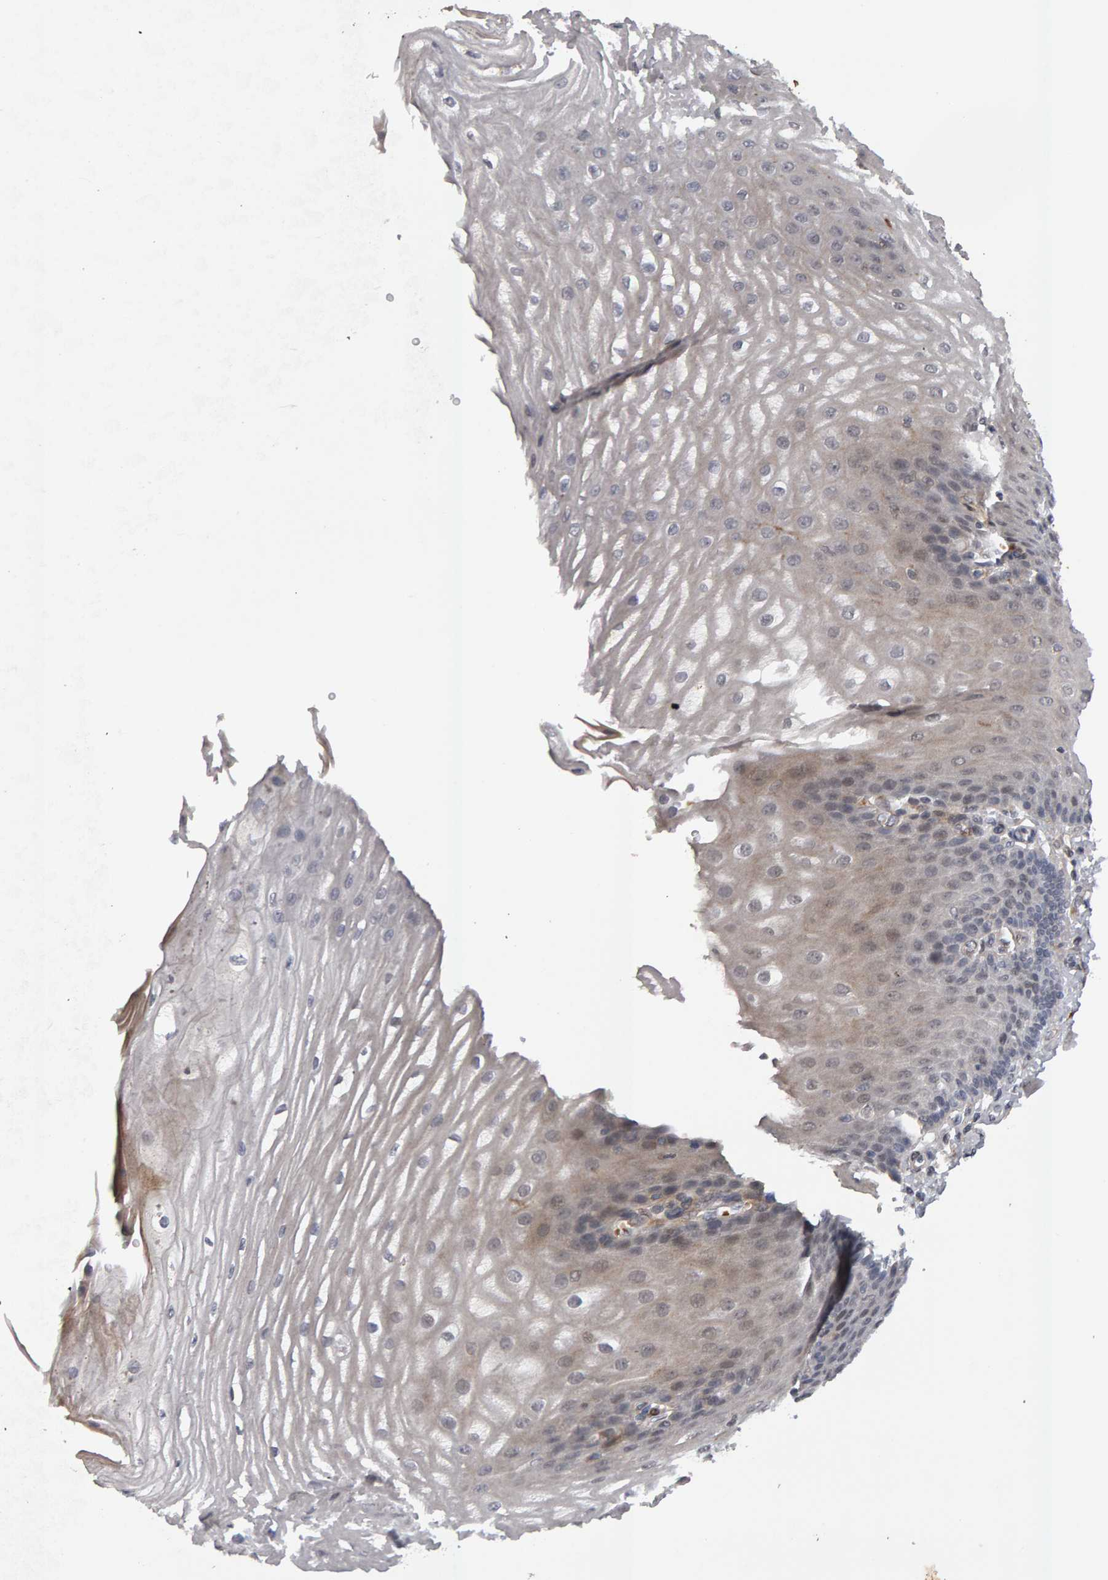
{"staining": {"intensity": "weak", "quantity": "25%-75%", "location": "cytoplasmic/membranous,nuclear"}, "tissue": "esophagus", "cell_type": "Squamous epithelial cells", "image_type": "normal", "snomed": [{"axis": "morphology", "description": "Normal tissue, NOS"}, {"axis": "topography", "description": "Esophagus"}], "caption": "DAB (3,3'-diaminobenzidine) immunohistochemical staining of normal esophagus reveals weak cytoplasmic/membranous,nuclear protein staining in about 25%-75% of squamous epithelial cells. Using DAB (brown) and hematoxylin (blue) stains, captured at high magnification using brightfield microscopy.", "gene": "IPO8", "patient": {"sex": "male", "age": 54}}